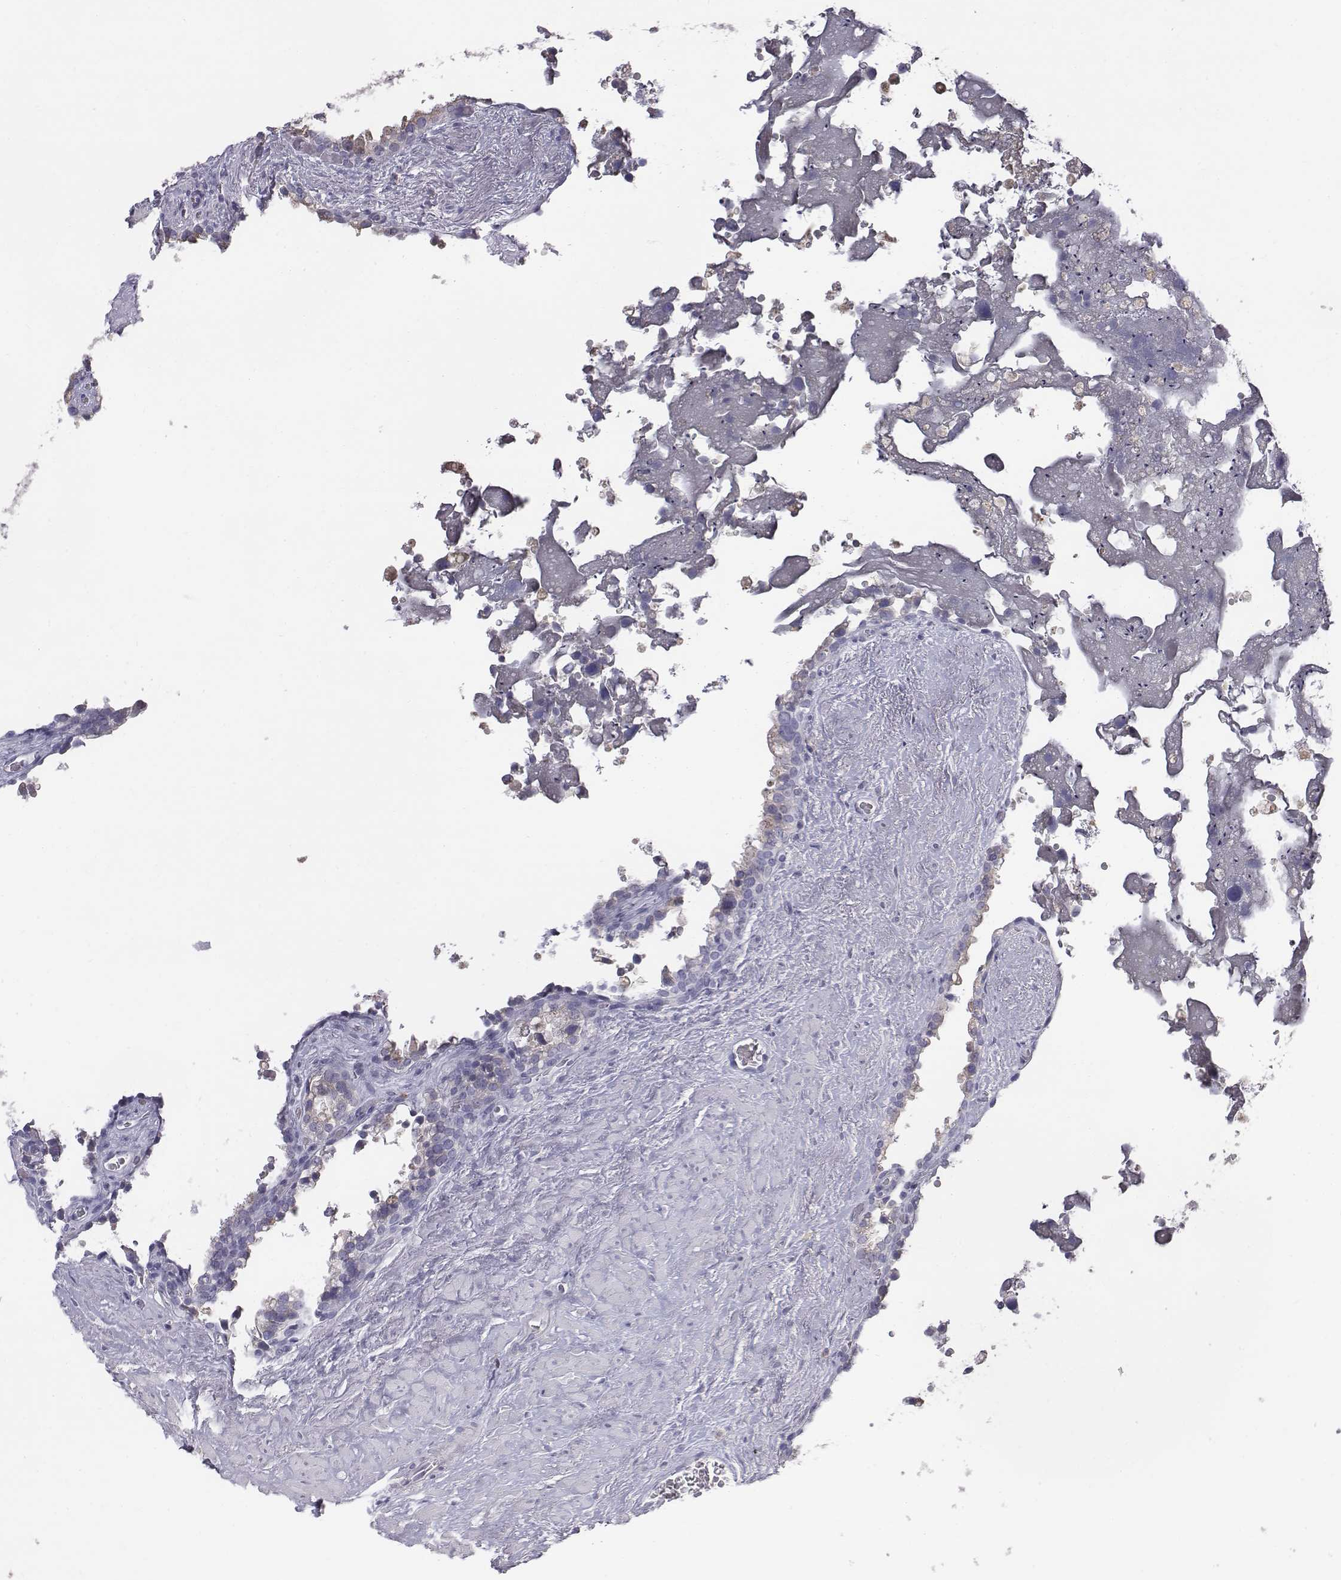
{"staining": {"intensity": "negative", "quantity": "none", "location": "none"}, "tissue": "seminal vesicle", "cell_type": "Glandular cells", "image_type": "normal", "snomed": [{"axis": "morphology", "description": "Normal tissue, NOS"}, {"axis": "topography", "description": "Seminal veicle"}], "caption": "Immunohistochemistry (IHC) of benign seminal vesicle demonstrates no positivity in glandular cells.", "gene": "C6orf58", "patient": {"sex": "male", "age": 71}}